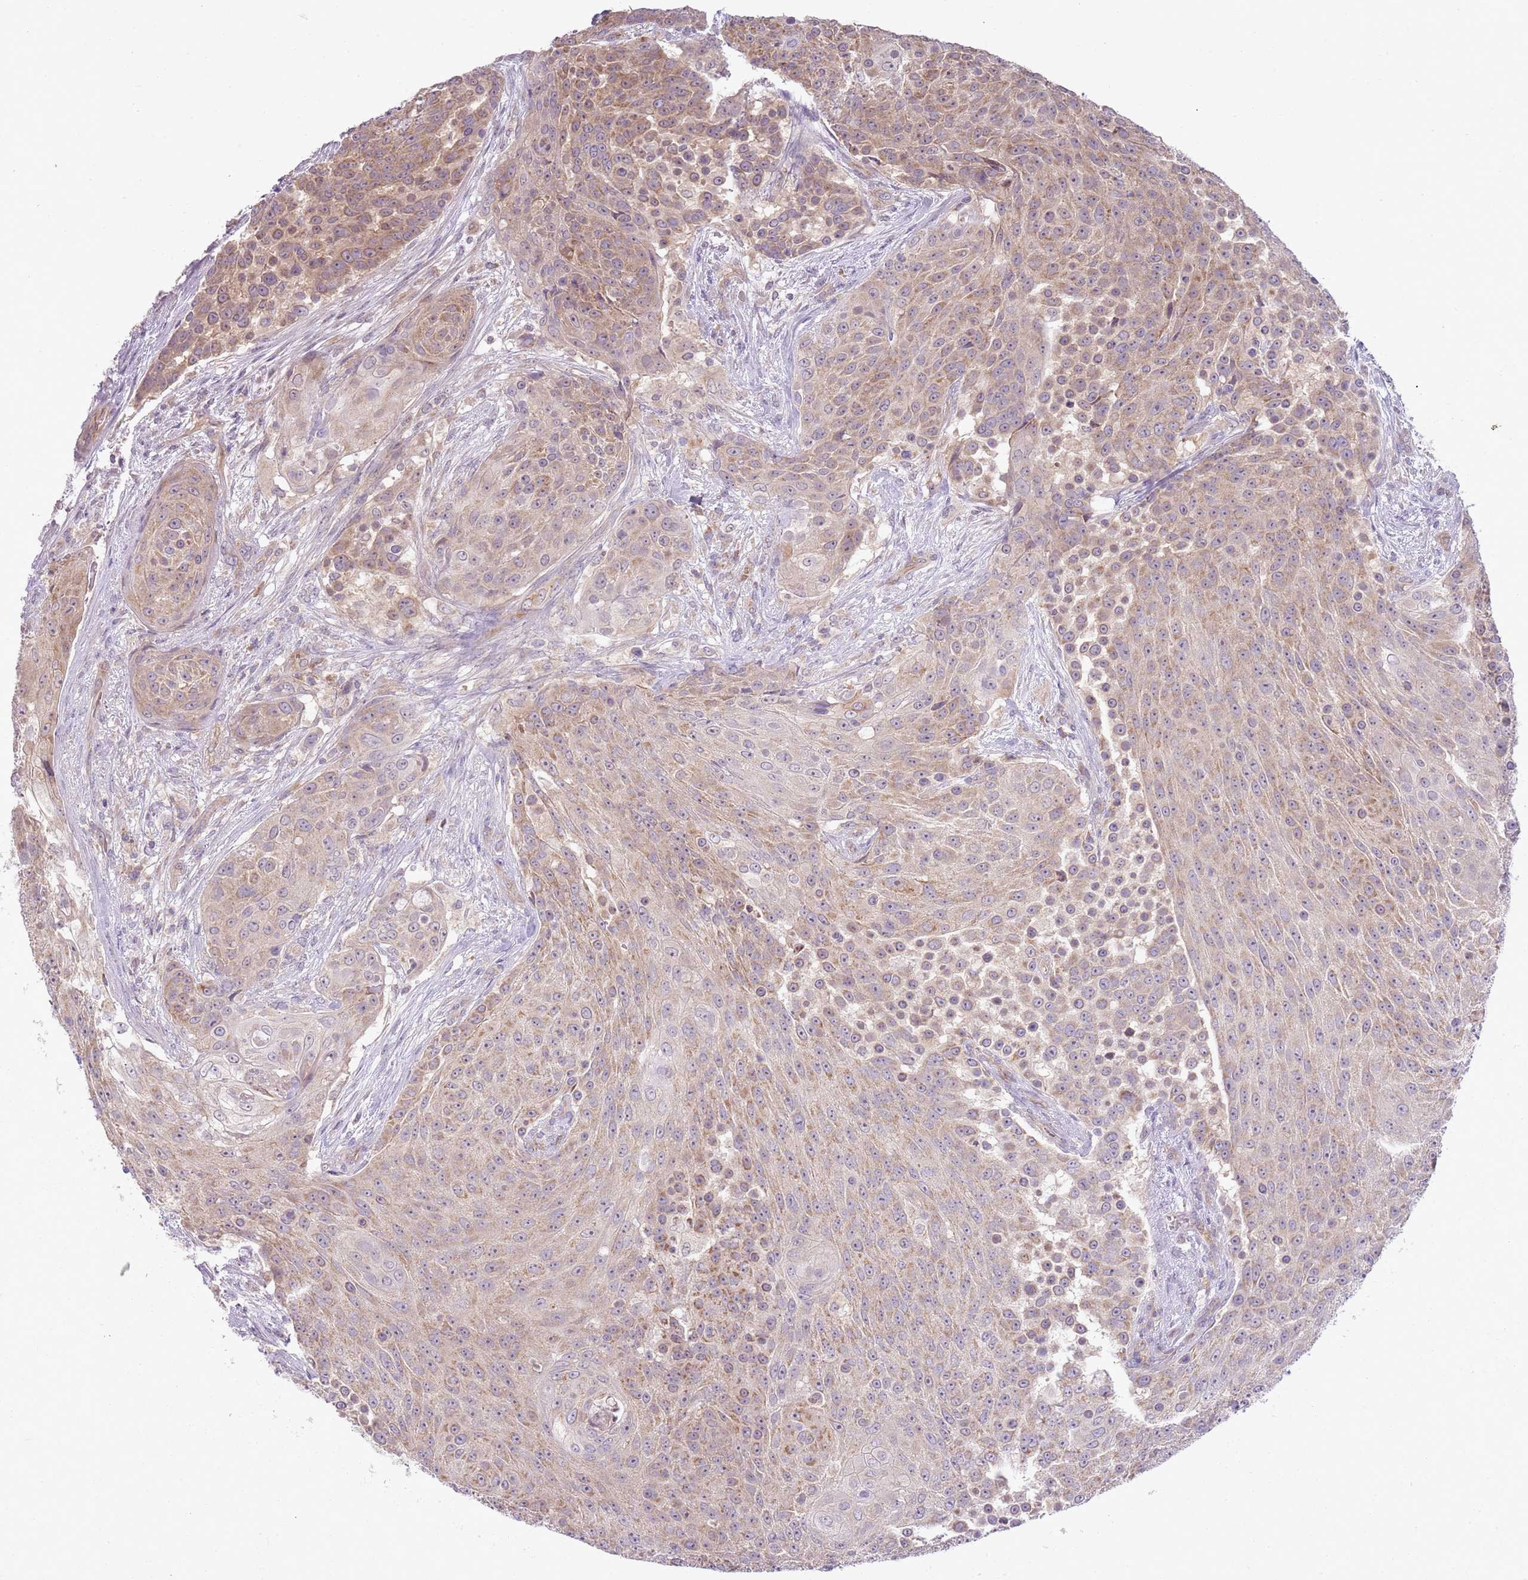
{"staining": {"intensity": "moderate", "quantity": "25%-75%", "location": "cytoplasmic/membranous"}, "tissue": "urothelial cancer", "cell_type": "Tumor cells", "image_type": "cancer", "snomed": [{"axis": "morphology", "description": "Urothelial carcinoma, High grade"}, {"axis": "topography", "description": "Urinary bladder"}], "caption": "Protein expression analysis of urothelial cancer demonstrates moderate cytoplasmic/membranous expression in approximately 25%-75% of tumor cells.", "gene": "SKOR2", "patient": {"sex": "female", "age": 63}}